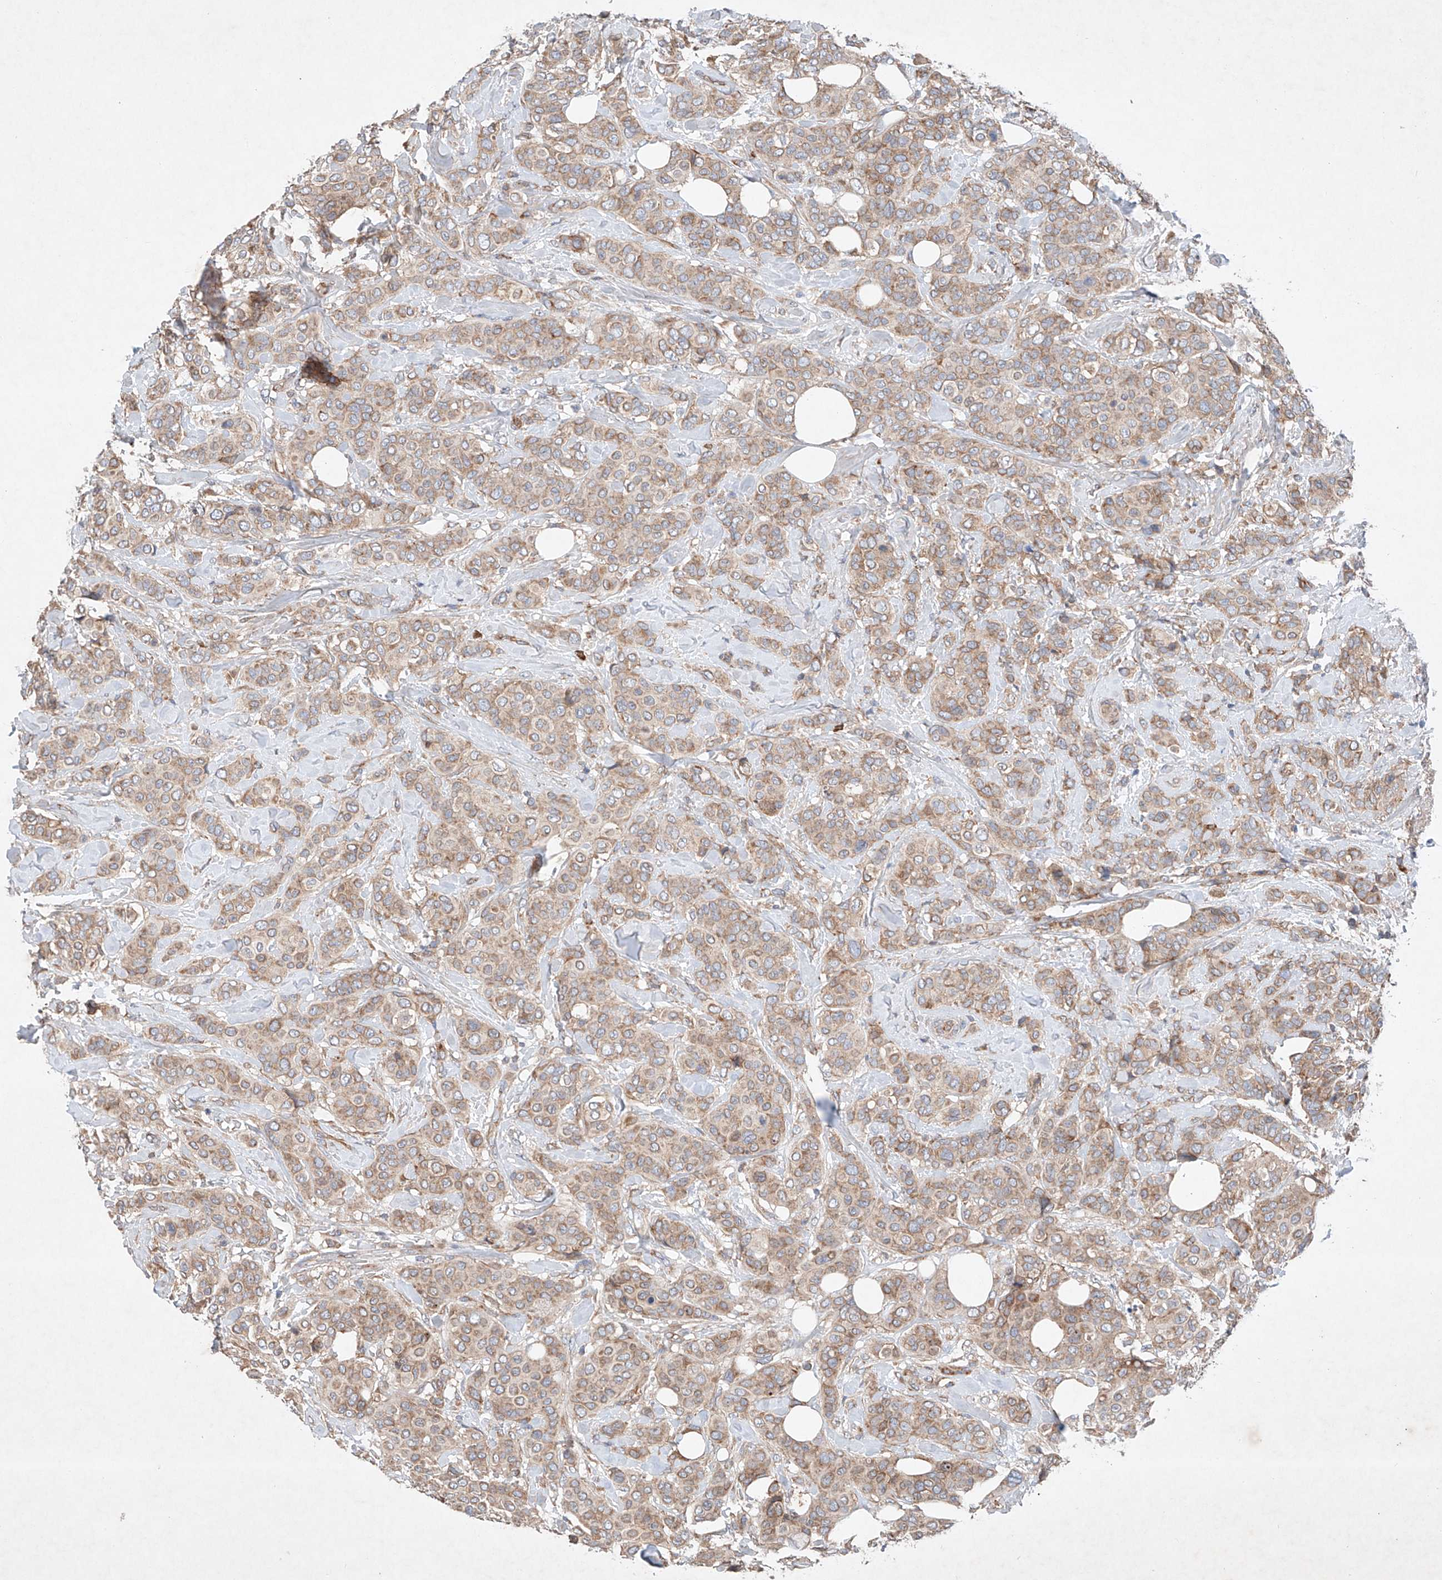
{"staining": {"intensity": "weak", "quantity": ">75%", "location": "cytoplasmic/membranous"}, "tissue": "breast cancer", "cell_type": "Tumor cells", "image_type": "cancer", "snomed": [{"axis": "morphology", "description": "Lobular carcinoma"}, {"axis": "topography", "description": "Breast"}], "caption": "Immunohistochemical staining of breast cancer (lobular carcinoma) demonstrates weak cytoplasmic/membranous protein staining in approximately >75% of tumor cells.", "gene": "FASTK", "patient": {"sex": "female", "age": 51}}